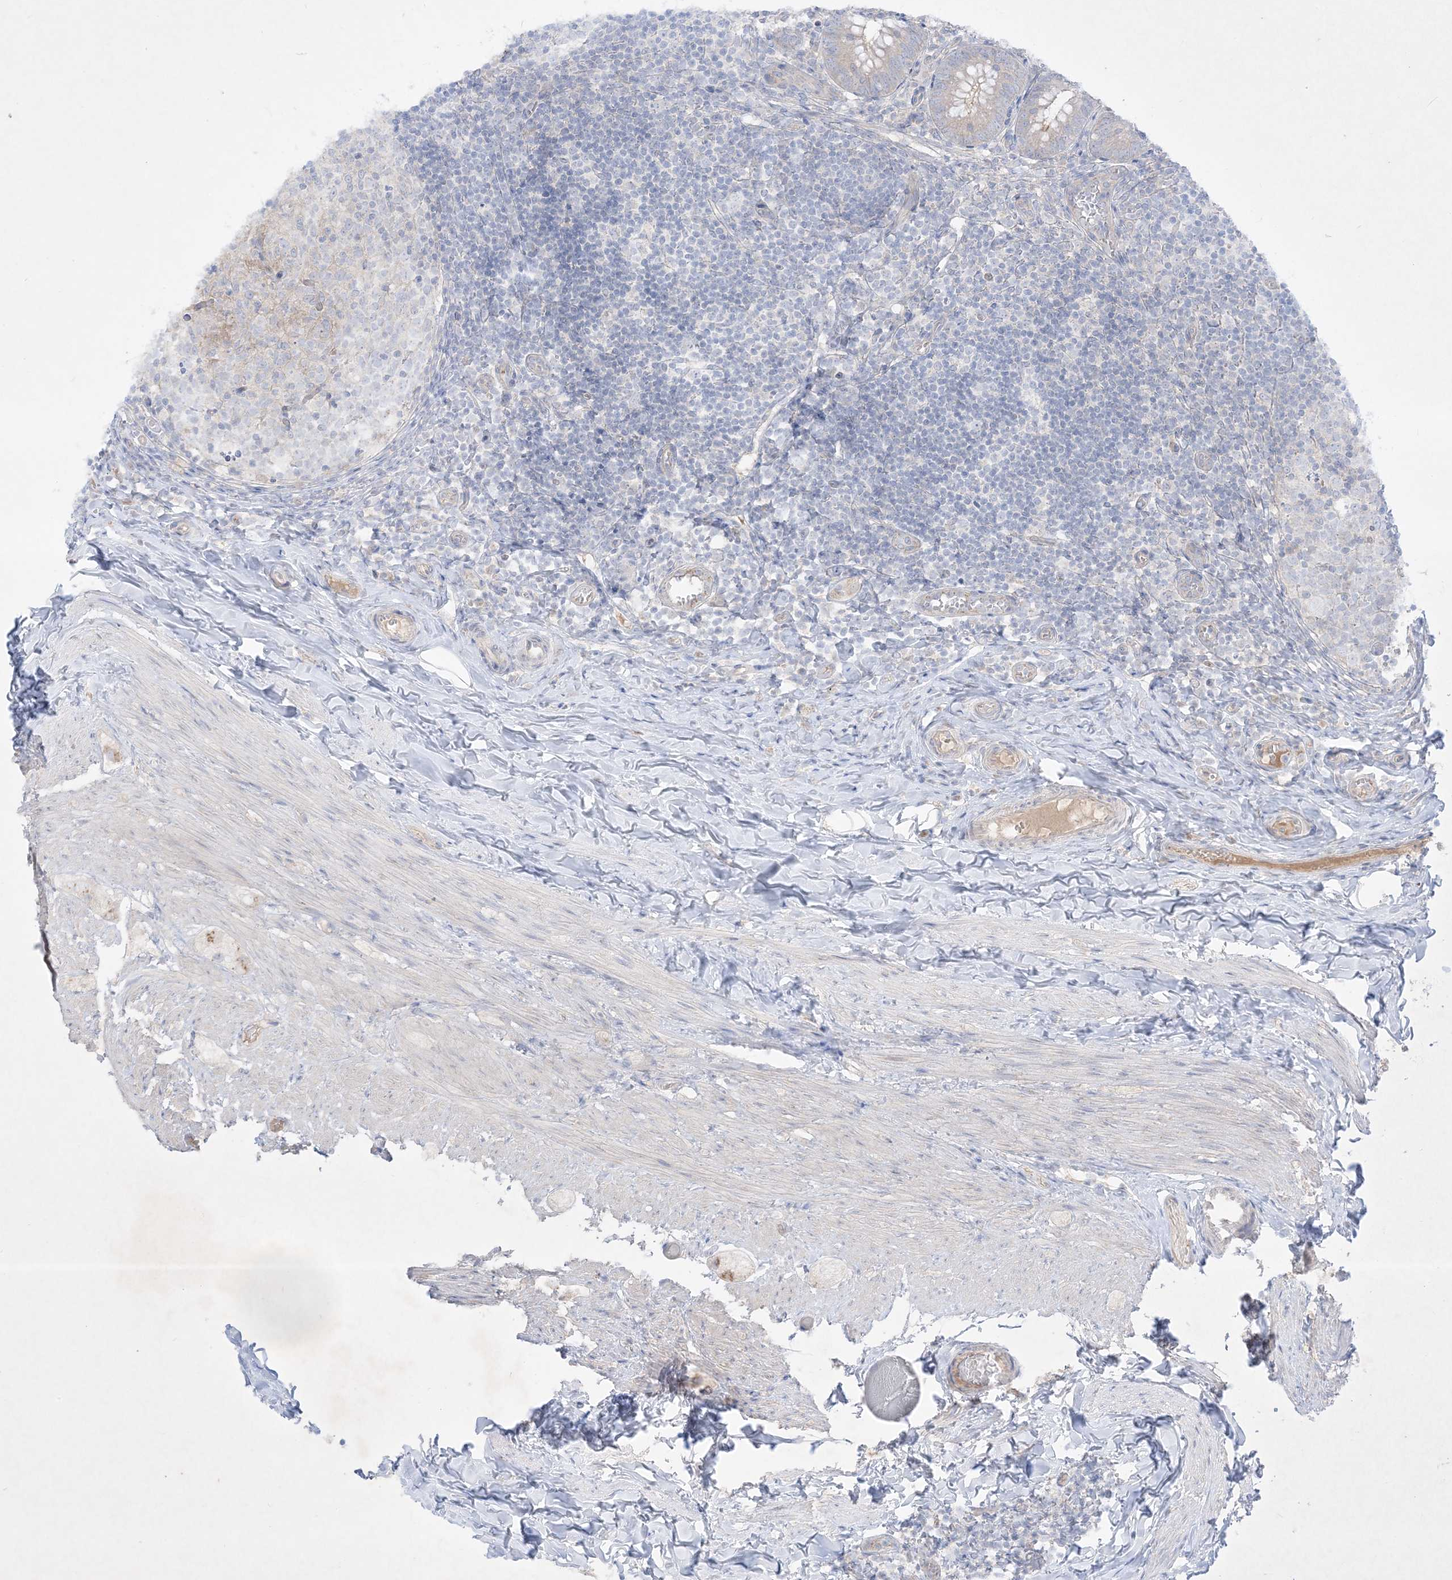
{"staining": {"intensity": "moderate", "quantity": "<25%", "location": "cytoplasmic/membranous"}, "tissue": "appendix", "cell_type": "Glandular cells", "image_type": "normal", "snomed": [{"axis": "morphology", "description": "Normal tissue, NOS"}, {"axis": "topography", "description": "Appendix"}], "caption": "A photomicrograph of appendix stained for a protein reveals moderate cytoplasmic/membranous brown staining in glandular cells.", "gene": "PLEKHA3", "patient": {"sex": "male", "age": 8}}